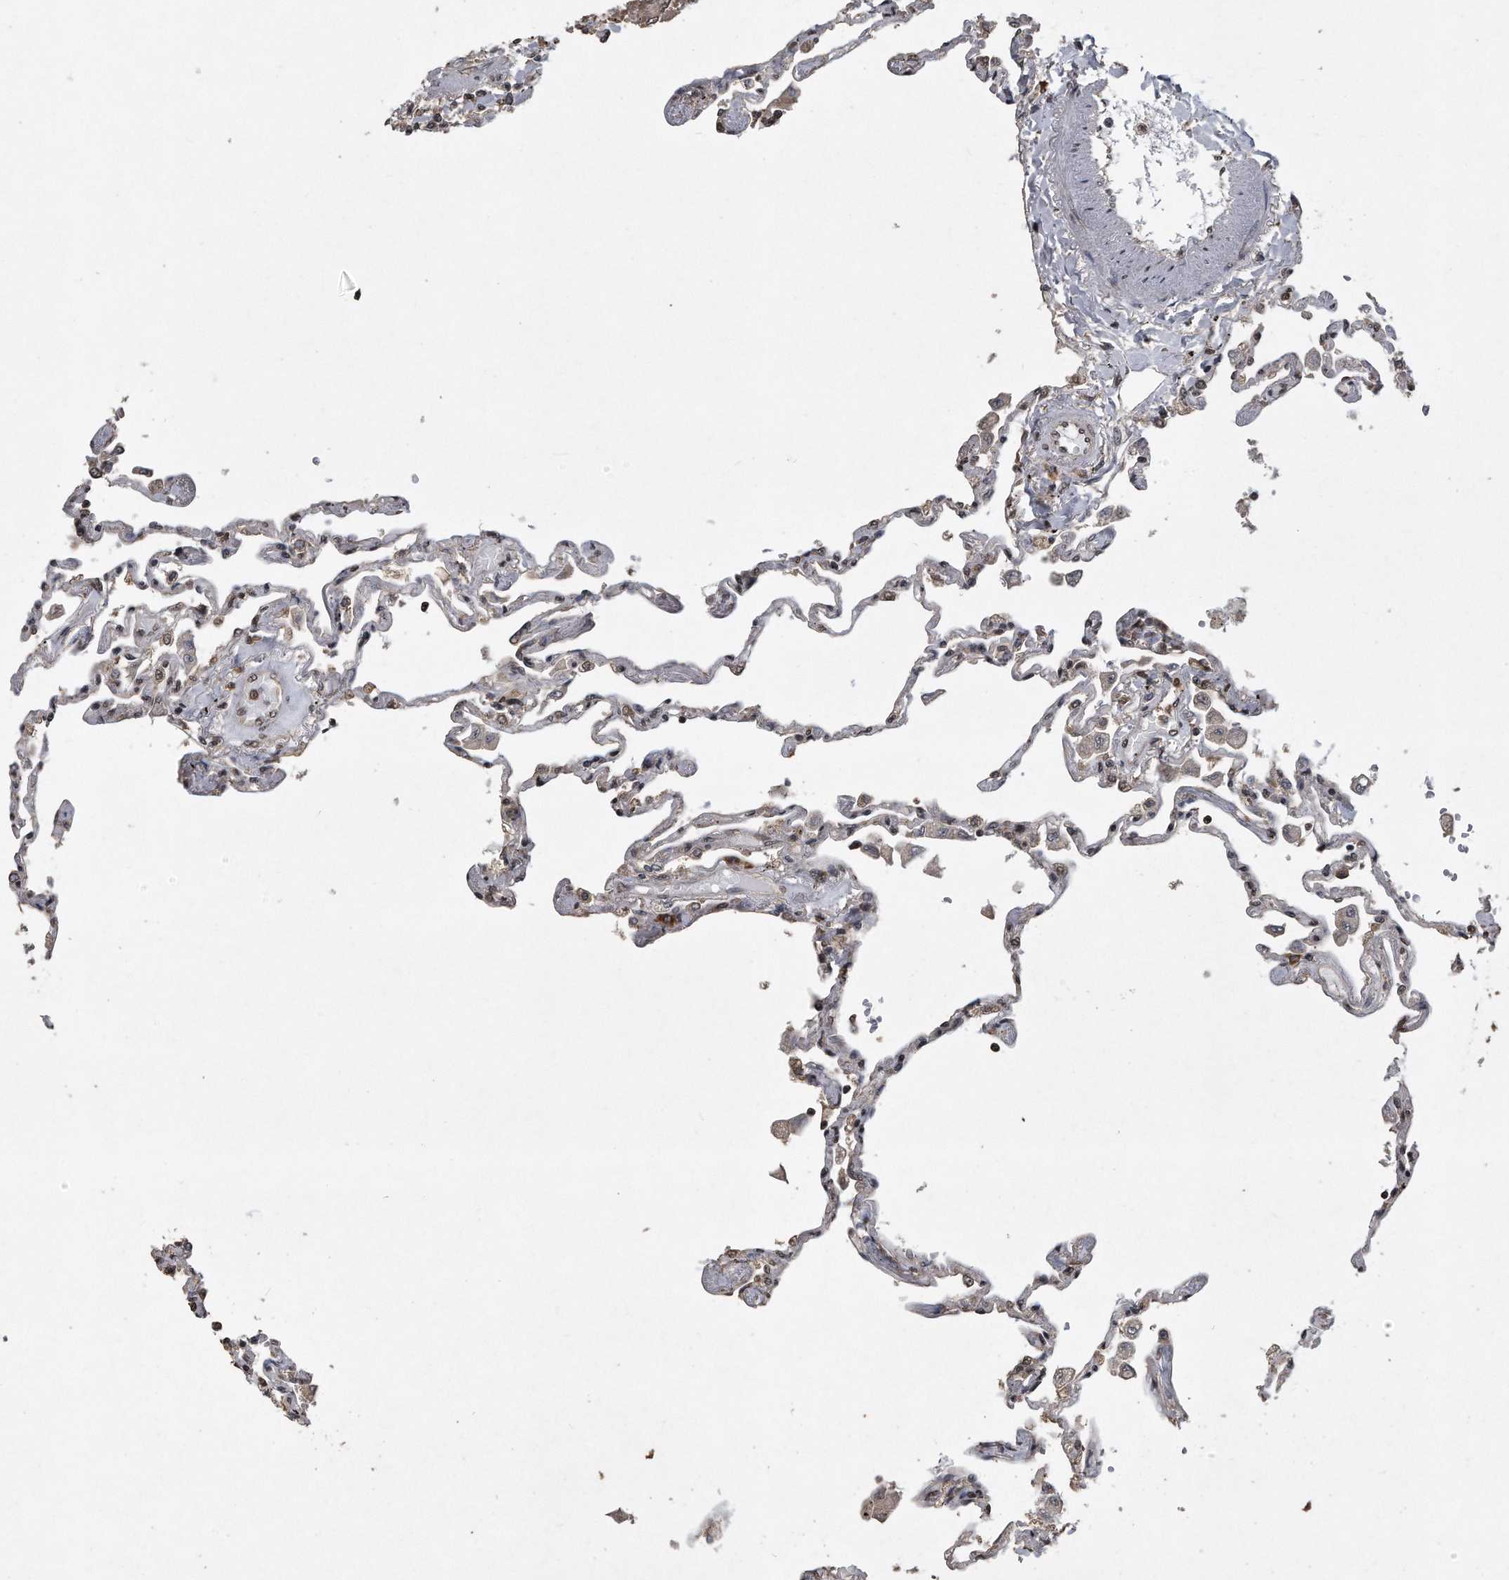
{"staining": {"intensity": "weak", "quantity": "25%-75%", "location": "nuclear"}, "tissue": "lung", "cell_type": "Alveolar cells", "image_type": "normal", "snomed": [{"axis": "morphology", "description": "Normal tissue, NOS"}, {"axis": "topography", "description": "Lung"}], "caption": "Brown immunohistochemical staining in unremarkable lung shows weak nuclear staining in approximately 25%-75% of alveolar cells.", "gene": "CRYZL1", "patient": {"sex": "female", "age": 67}}